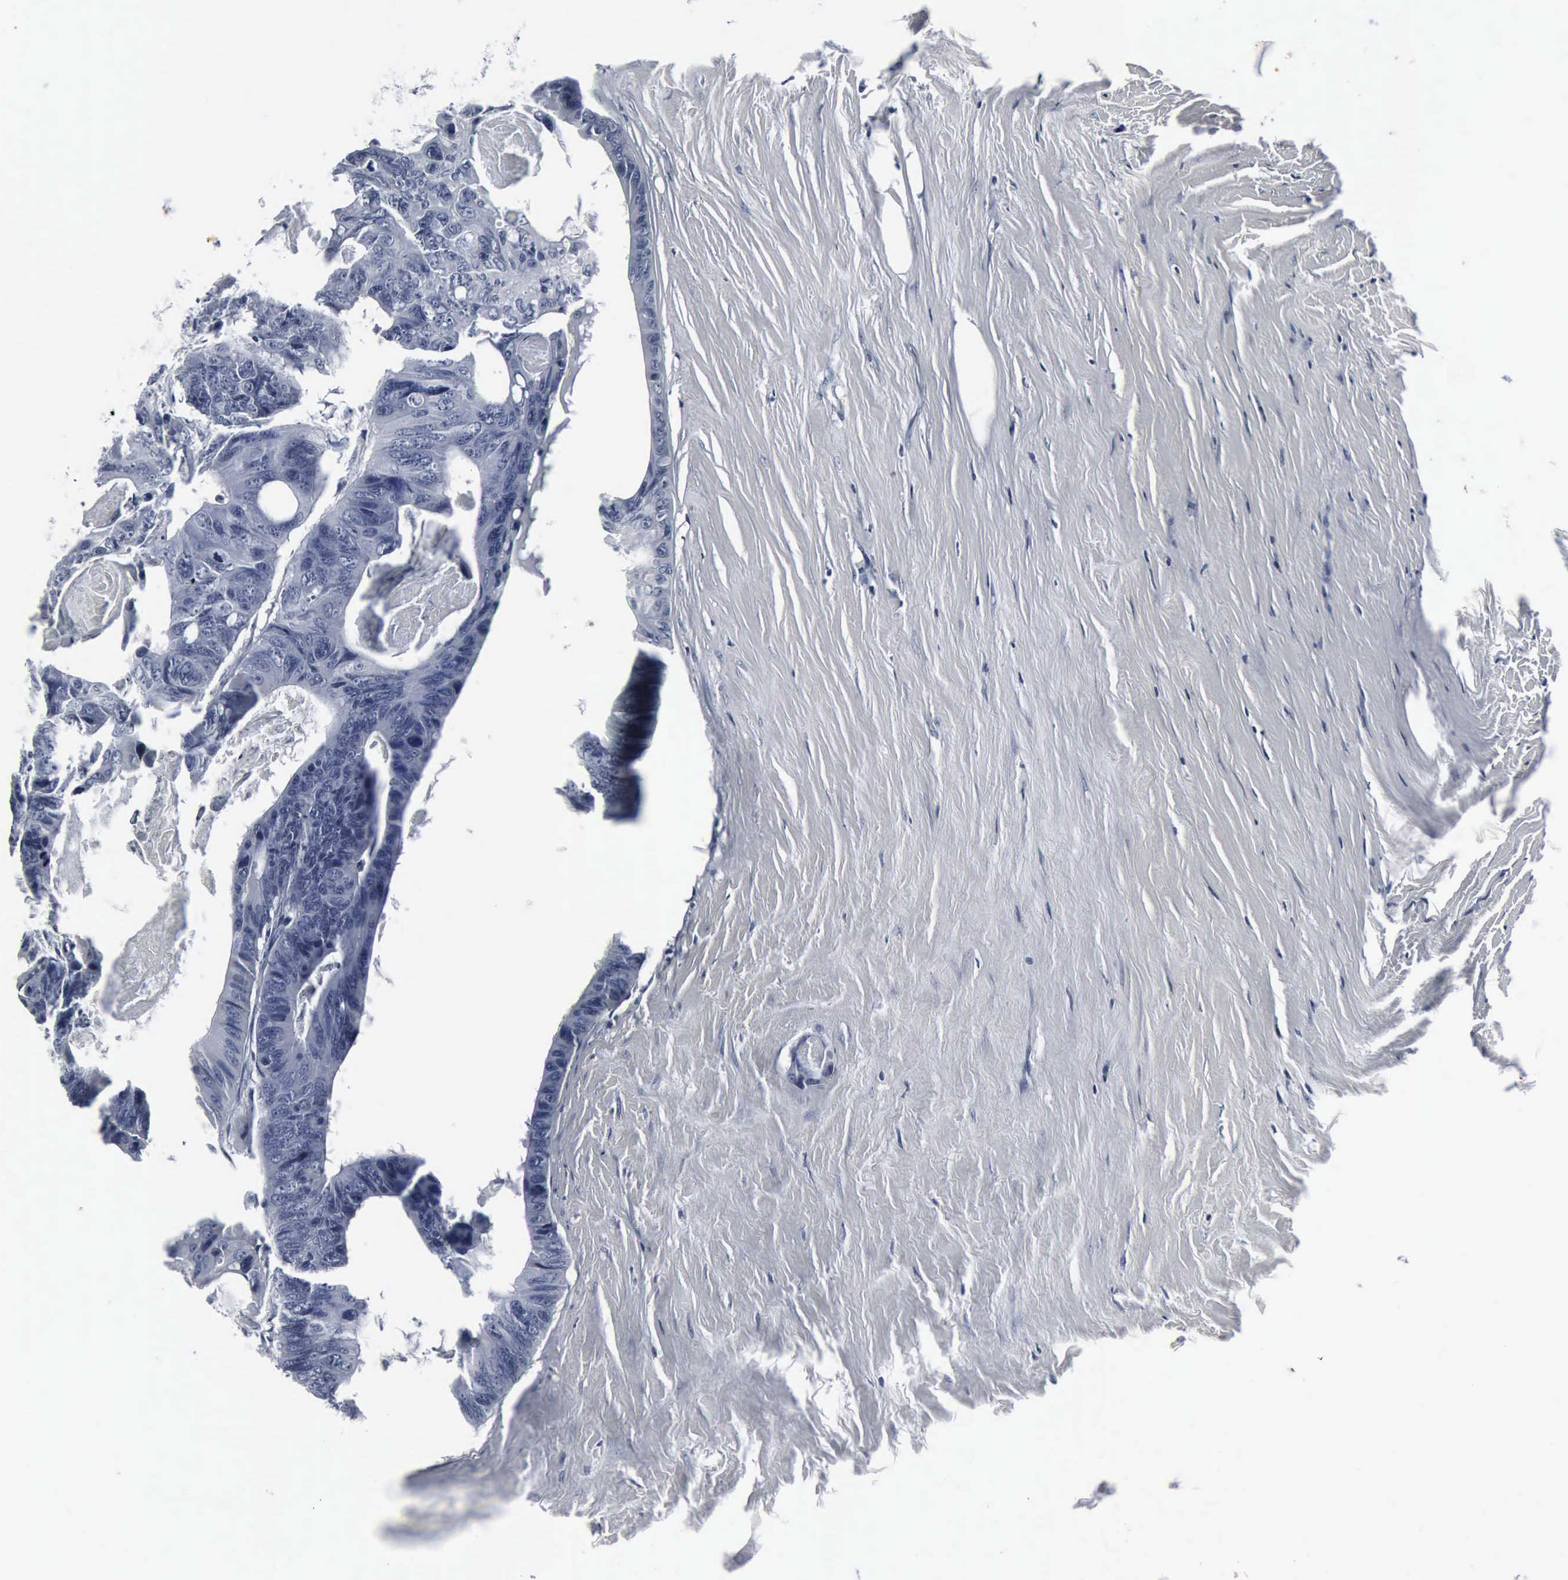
{"staining": {"intensity": "negative", "quantity": "none", "location": "none"}, "tissue": "colorectal cancer", "cell_type": "Tumor cells", "image_type": "cancer", "snomed": [{"axis": "morphology", "description": "Adenocarcinoma, NOS"}, {"axis": "topography", "description": "Colon"}], "caption": "High magnification brightfield microscopy of colorectal adenocarcinoma stained with DAB (brown) and counterstained with hematoxylin (blue): tumor cells show no significant expression.", "gene": "SNAP25", "patient": {"sex": "female", "age": 55}}